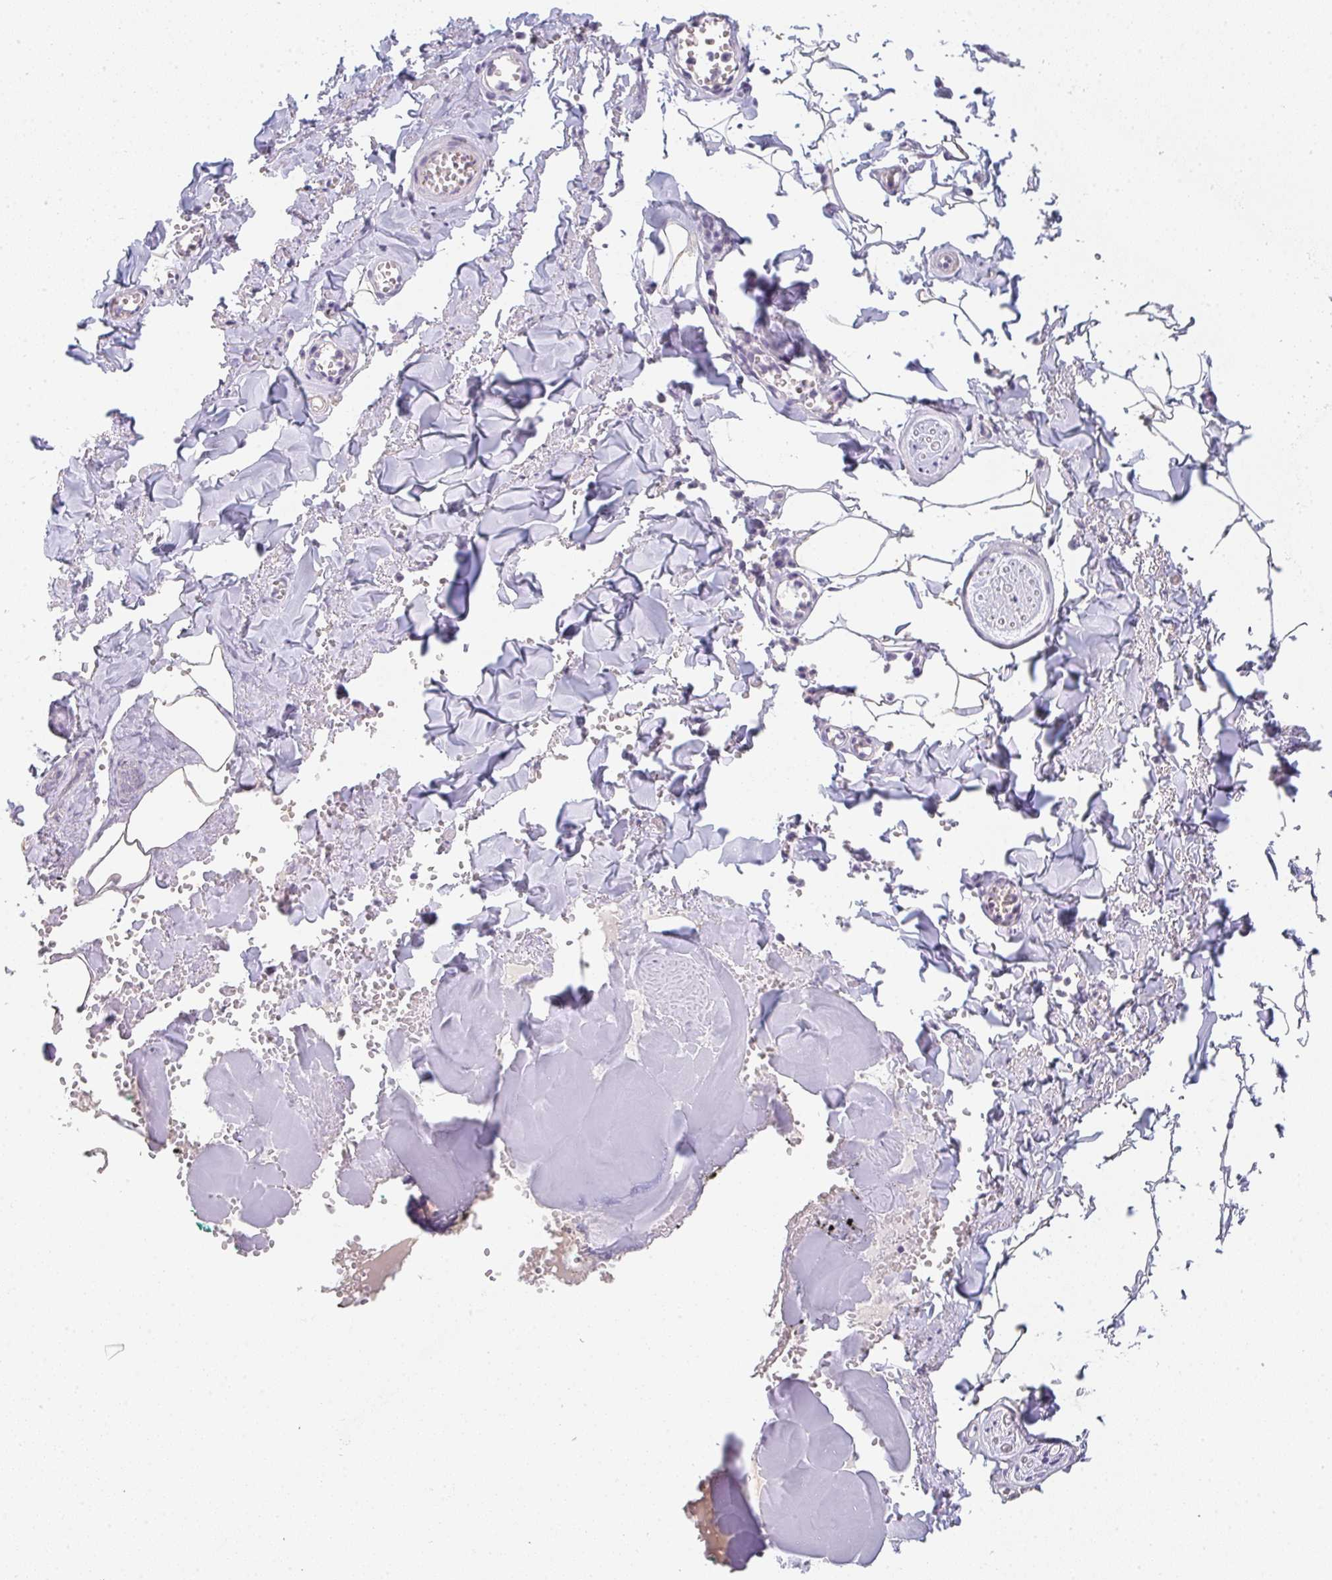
{"staining": {"intensity": "negative", "quantity": "none", "location": "none"}, "tissue": "adipose tissue", "cell_type": "Adipocytes", "image_type": "normal", "snomed": [{"axis": "morphology", "description": "Normal tissue, NOS"}, {"axis": "topography", "description": "Vulva"}, {"axis": "topography", "description": "Peripheral nerve tissue"}], "caption": "Immunohistochemistry photomicrograph of benign adipose tissue: adipose tissue stained with DAB (3,3'-diaminobenzidine) demonstrates no significant protein positivity in adipocytes.", "gene": "C1QTNF8", "patient": {"sex": "female", "age": 66}}